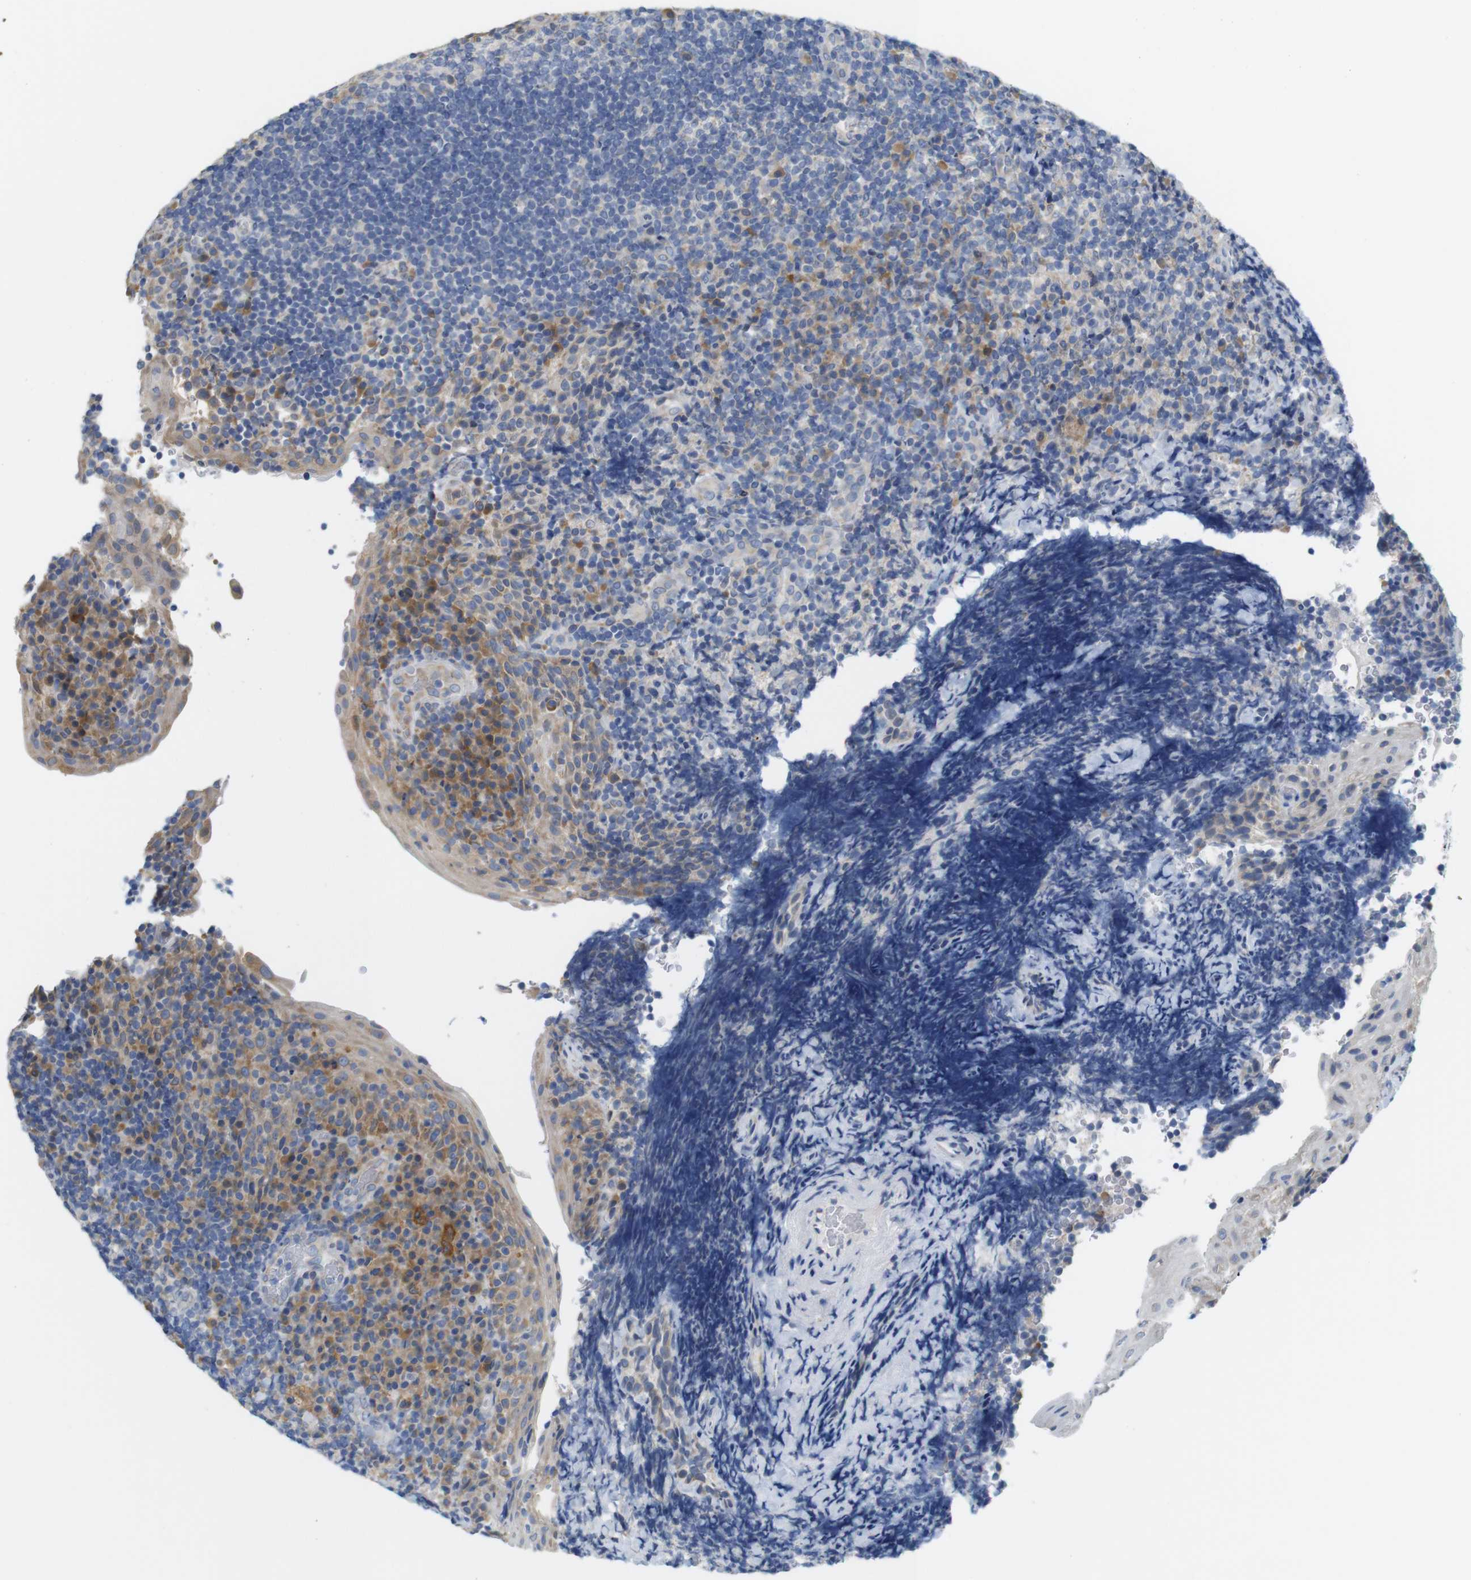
{"staining": {"intensity": "negative", "quantity": "none", "location": "none"}, "tissue": "tonsil", "cell_type": "Germinal center cells", "image_type": "normal", "snomed": [{"axis": "morphology", "description": "Normal tissue, NOS"}, {"axis": "topography", "description": "Tonsil"}], "caption": "Protein analysis of normal tonsil demonstrates no significant expression in germinal center cells. (DAB immunohistochemistry with hematoxylin counter stain).", "gene": "NEBL", "patient": {"sex": "male", "age": 37}}